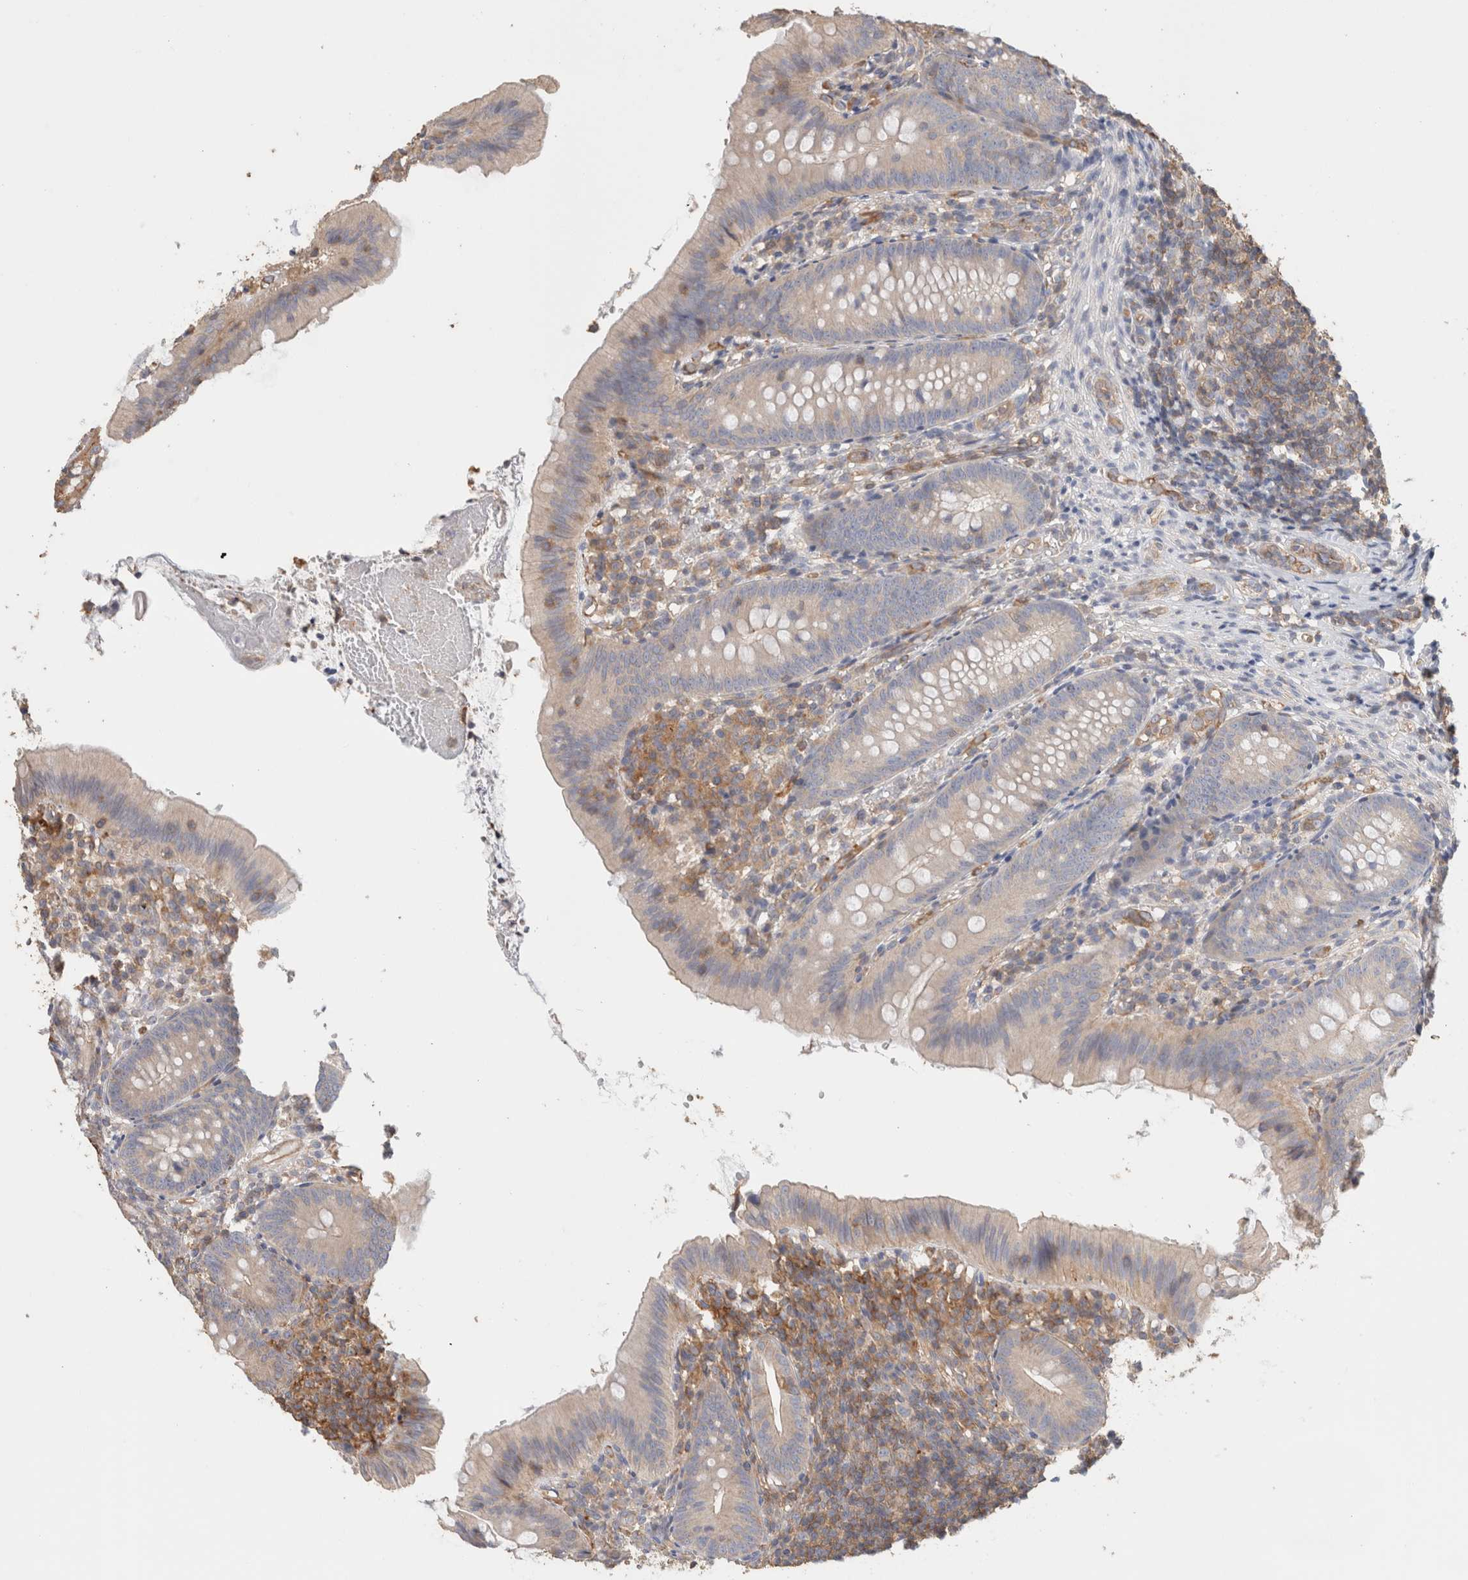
{"staining": {"intensity": "weak", "quantity": "25%-75%", "location": "cytoplasmic/membranous"}, "tissue": "appendix", "cell_type": "Glandular cells", "image_type": "normal", "snomed": [{"axis": "morphology", "description": "Normal tissue, NOS"}, {"axis": "topography", "description": "Appendix"}], "caption": "This image demonstrates immunohistochemistry staining of benign human appendix, with low weak cytoplasmic/membranous staining in approximately 25%-75% of glandular cells.", "gene": "CFAP418", "patient": {"sex": "male", "age": 1}}